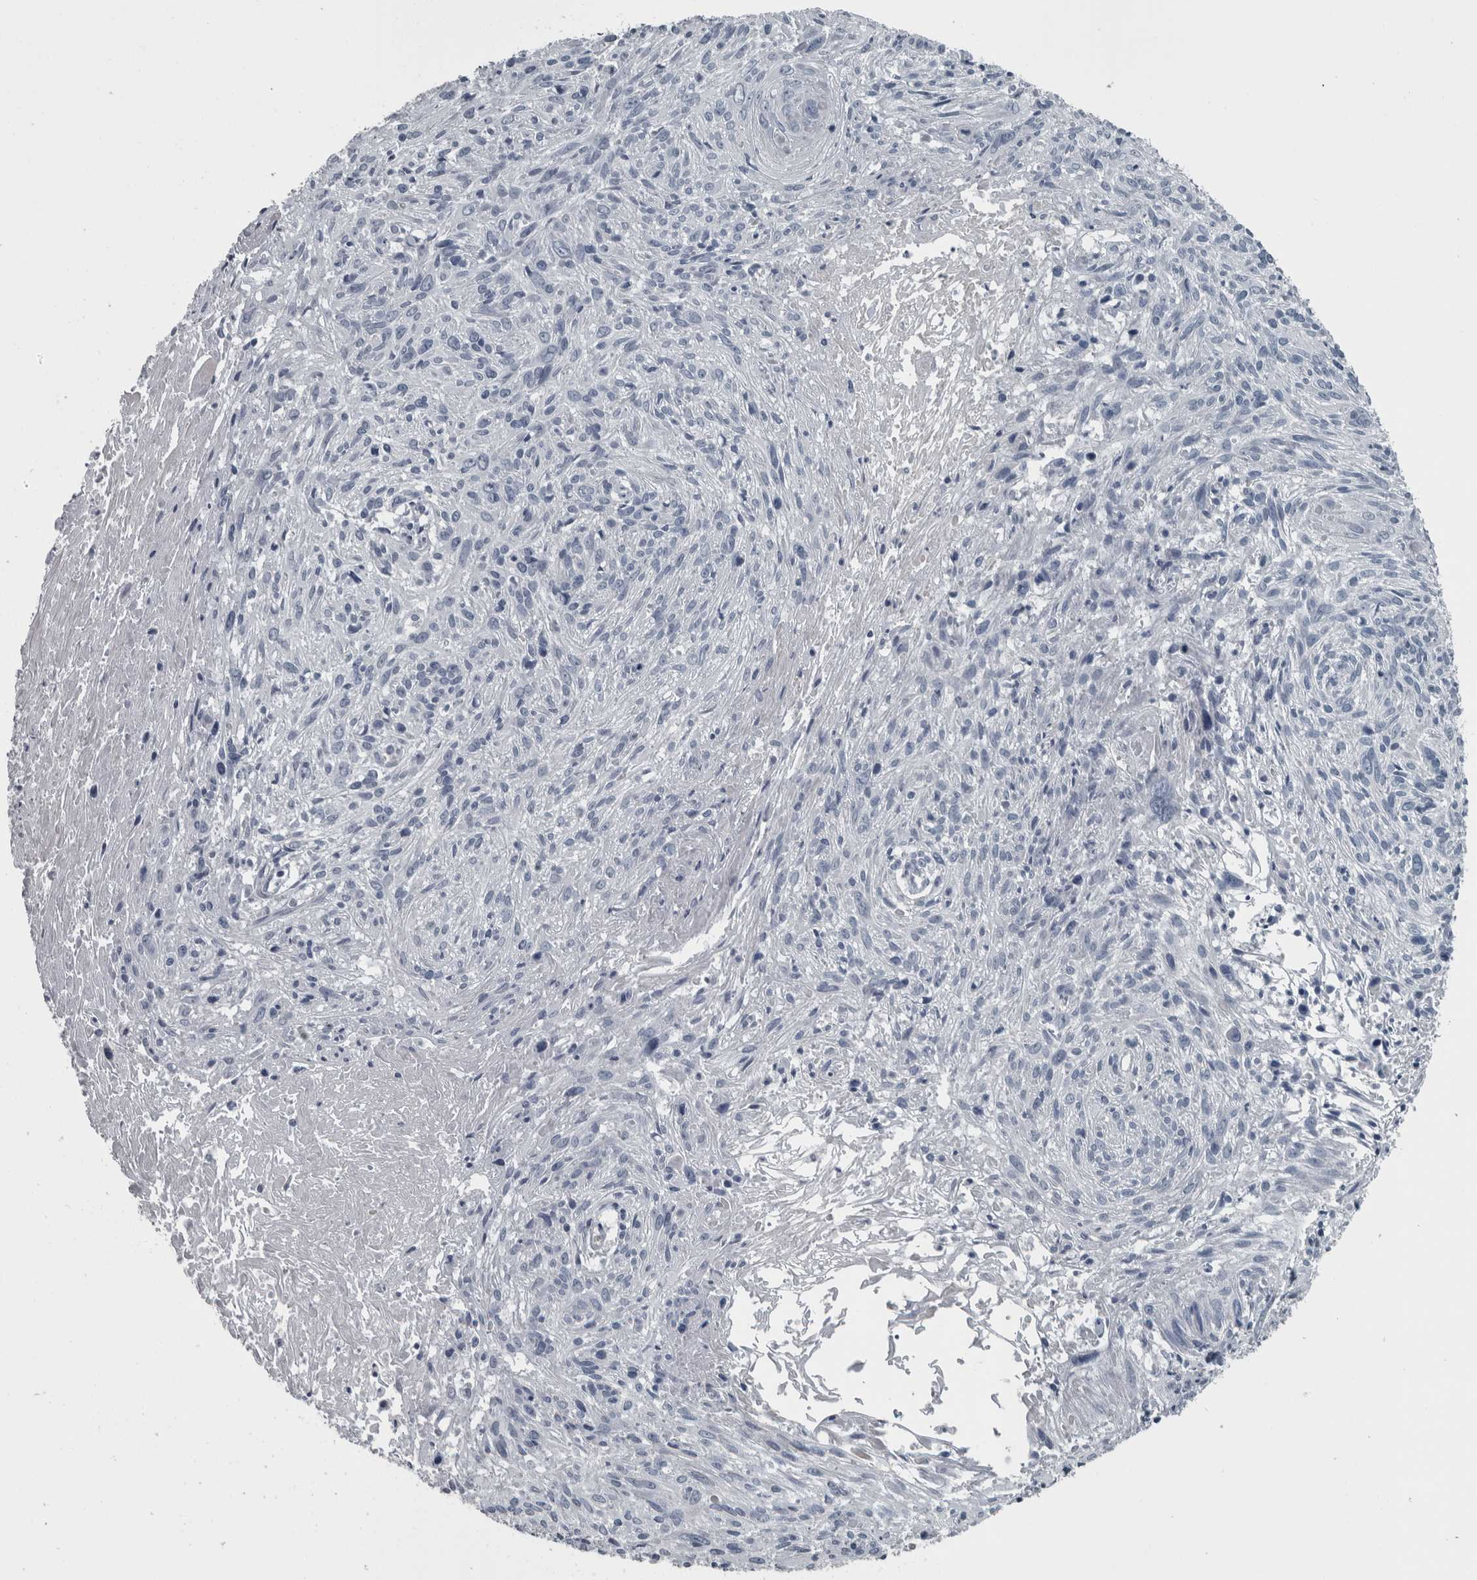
{"staining": {"intensity": "negative", "quantity": "none", "location": "none"}, "tissue": "cervical cancer", "cell_type": "Tumor cells", "image_type": "cancer", "snomed": [{"axis": "morphology", "description": "Squamous cell carcinoma, NOS"}, {"axis": "topography", "description": "Cervix"}], "caption": "Immunohistochemistry histopathology image of human cervical squamous cell carcinoma stained for a protein (brown), which displays no staining in tumor cells. (Brightfield microscopy of DAB (3,3'-diaminobenzidine) IHC at high magnification).", "gene": "KRT20", "patient": {"sex": "female", "age": 51}}